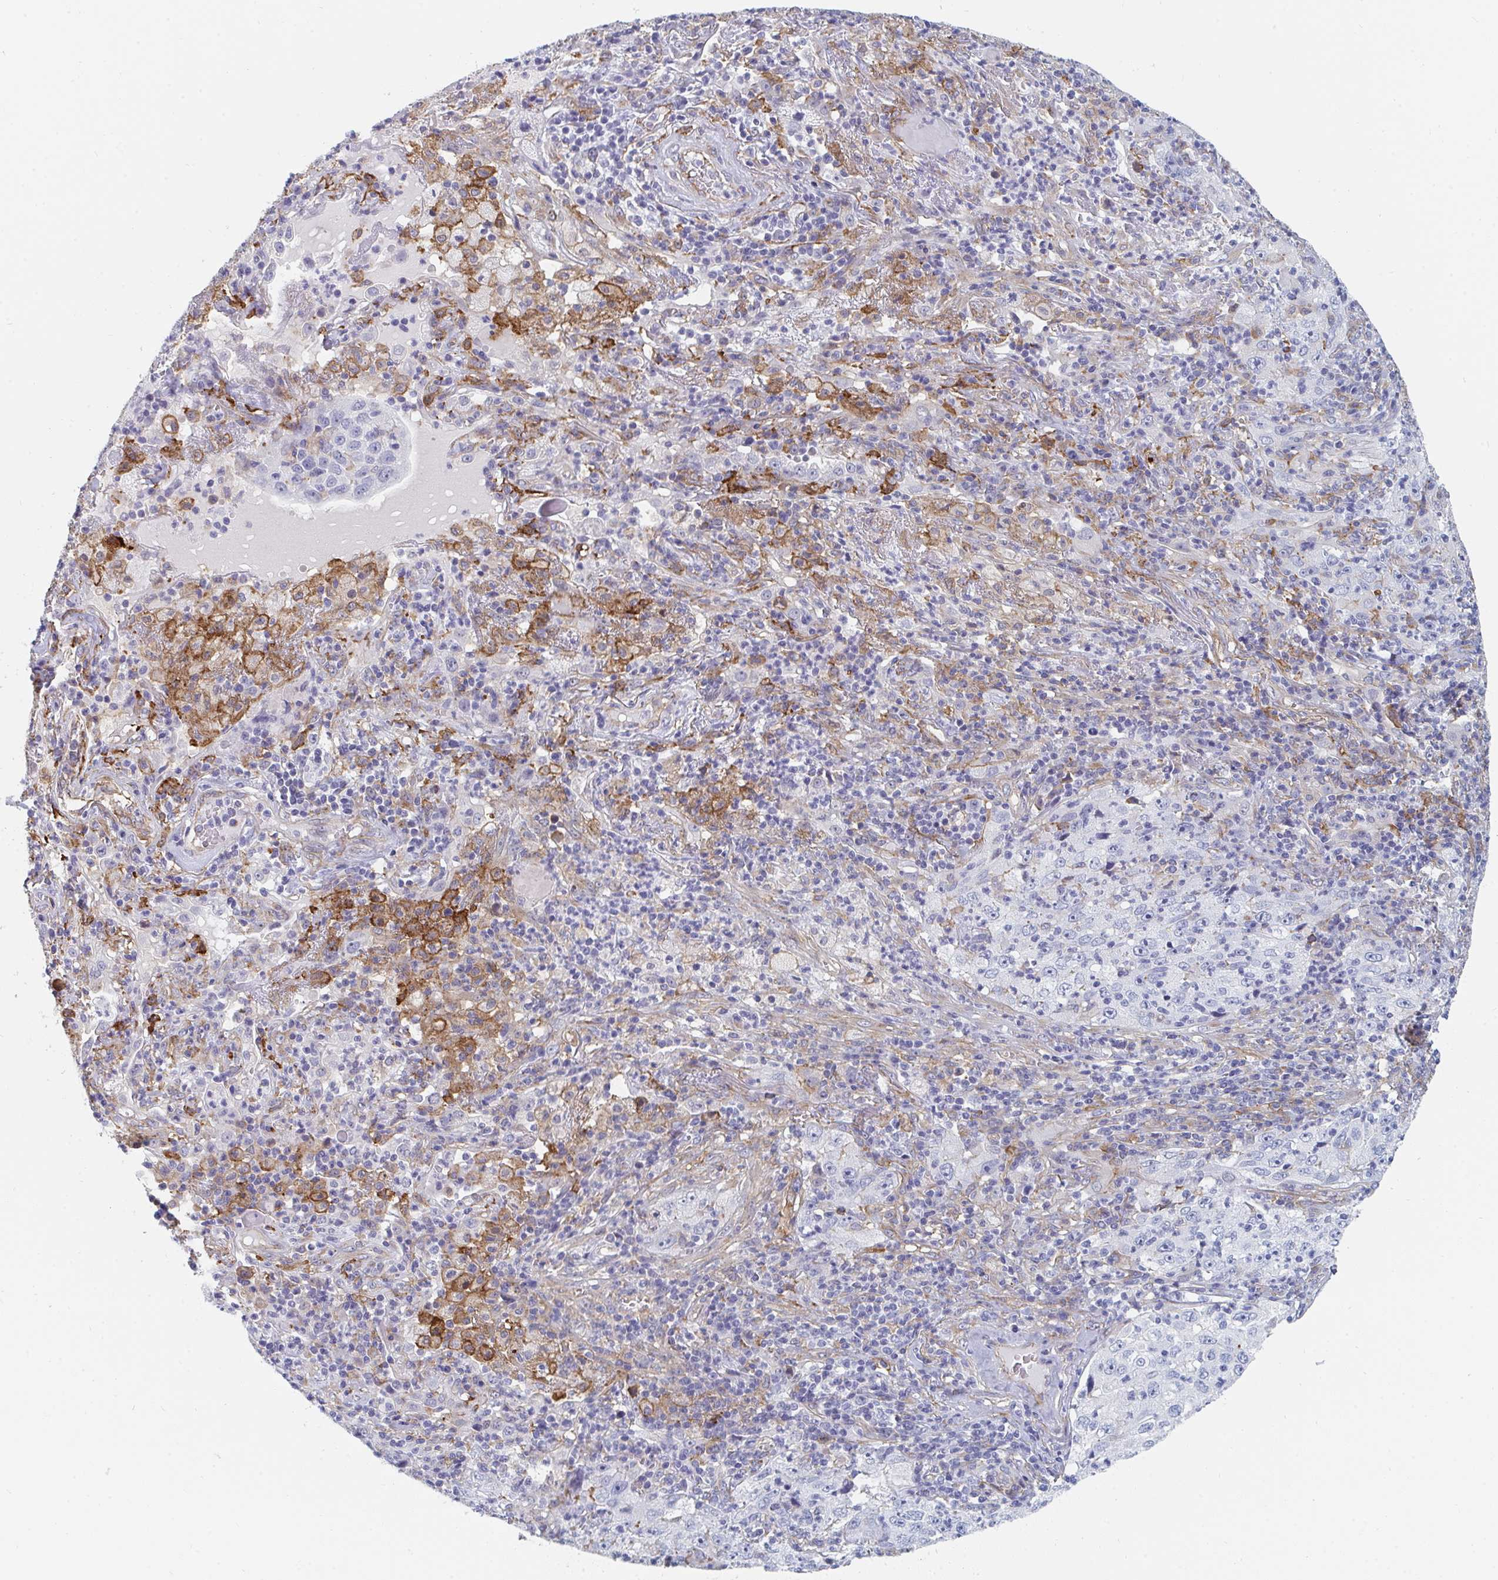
{"staining": {"intensity": "moderate", "quantity": "<25%", "location": "cytoplasmic/membranous"}, "tissue": "lung cancer", "cell_type": "Tumor cells", "image_type": "cancer", "snomed": [{"axis": "morphology", "description": "Squamous cell carcinoma, NOS"}, {"axis": "topography", "description": "Lung"}], "caption": "Immunohistochemistry (IHC) photomicrograph of neoplastic tissue: human squamous cell carcinoma (lung) stained using immunohistochemistry (IHC) exhibits low levels of moderate protein expression localized specifically in the cytoplasmic/membranous of tumor cells, appearing as a cytoplasmic/membranous brown color.", "gene": "DAB2", "patient": {"sex": "male", "age": 71}}